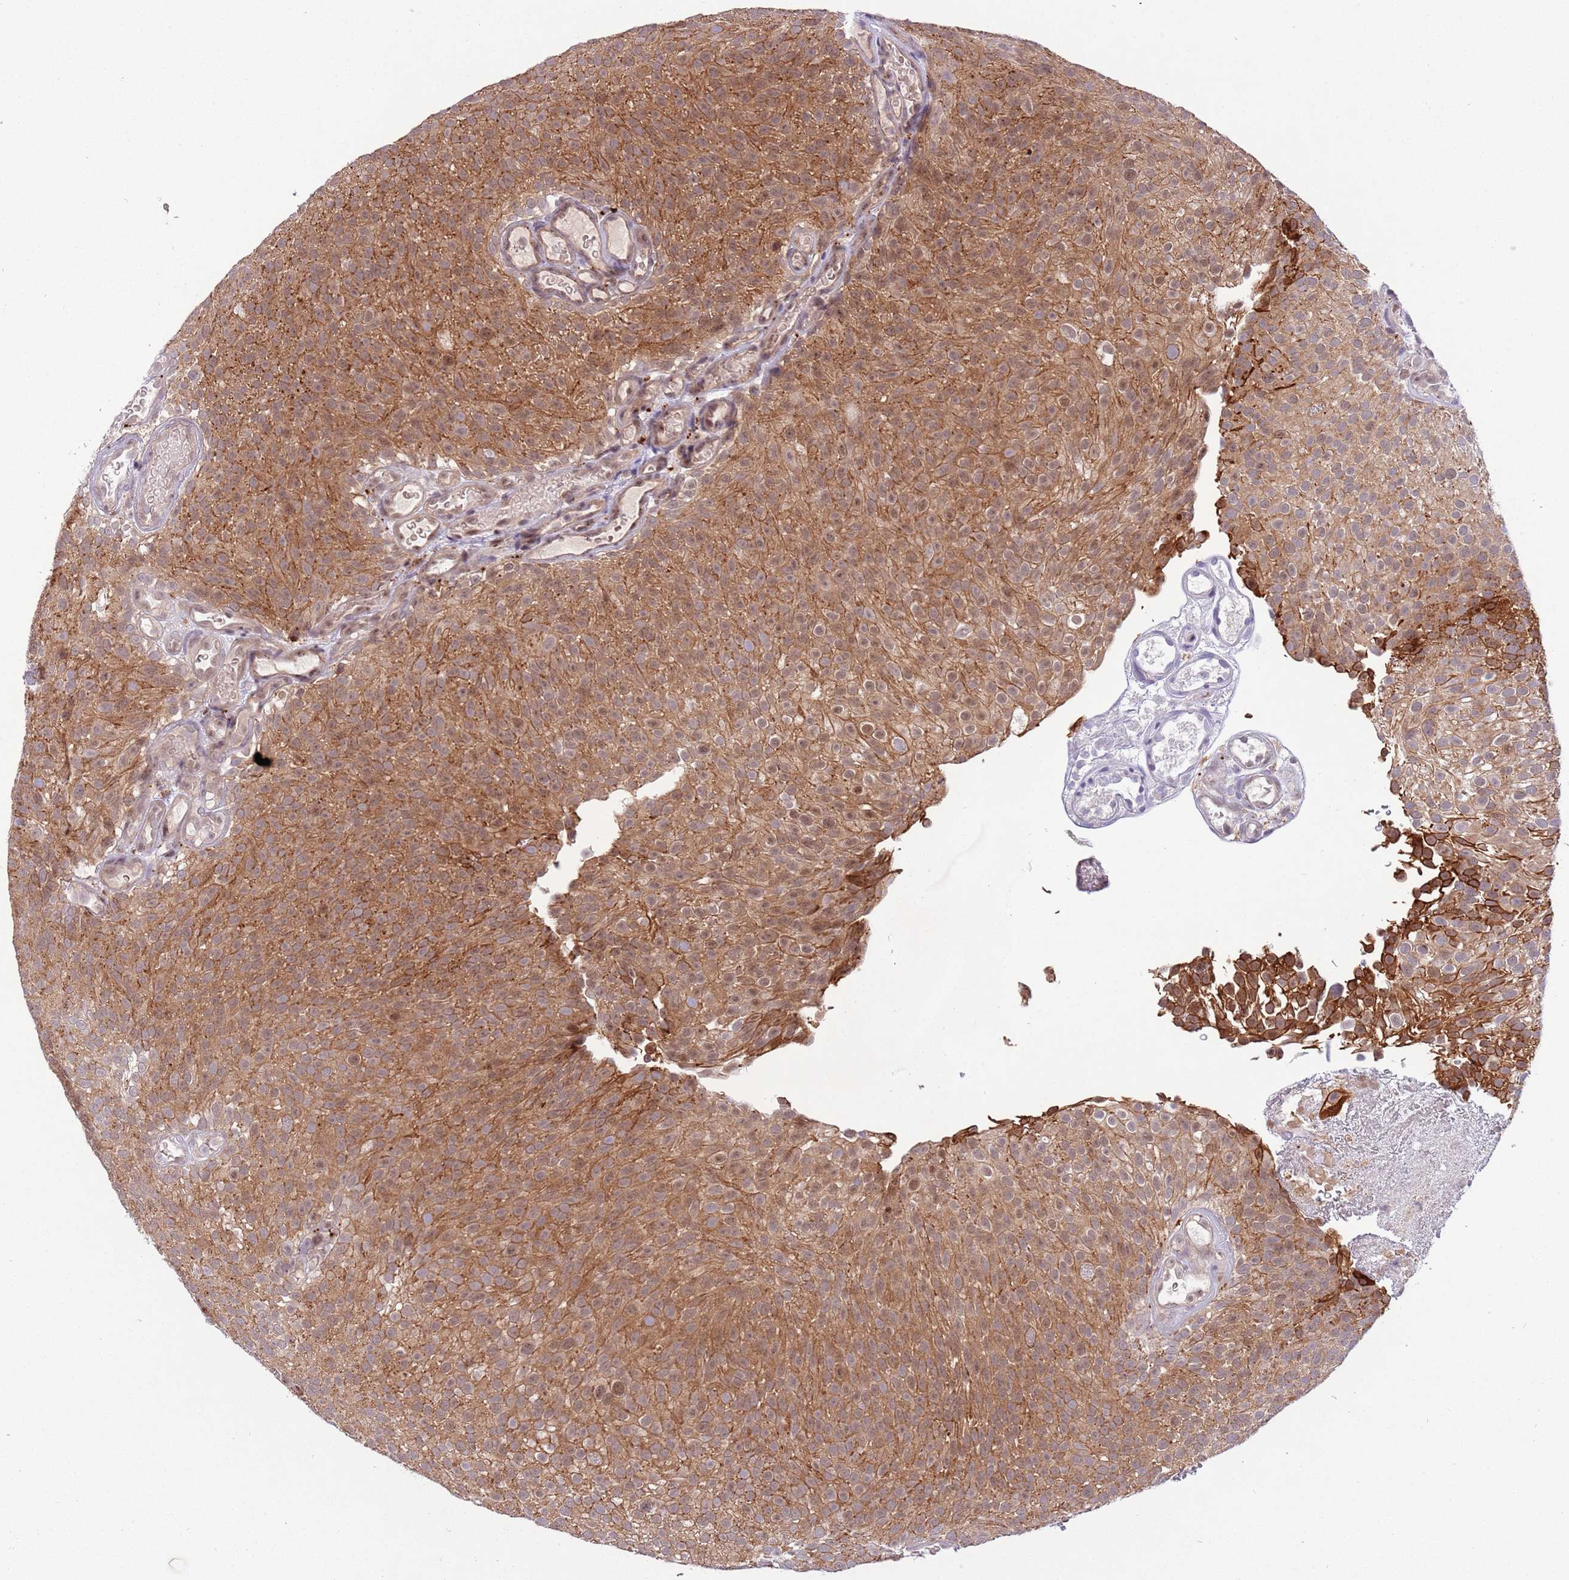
{"staining": {"intensity": "moderate", "quantity": ">75%", "location": "cytoplasmic/membranous"}, "tissue": "urothelial cancer", "cell_type": "Tumor cells", "image_type": "cancer", "snomed": [{"axis": "morphology", "description": "Urothelial carcinoma, Low grade"}, {"axis": "topography", "description": "Urinary bladder"}], "caption": "Immunohistochemical staining of low-grade urothelial carcinoma displays medium levels of moderate cytoplasmic/membranous positivity in approximately >75% of tumor cells.", "gene": "TRIM27", "patient": {"sex": "male", "age": 78}}